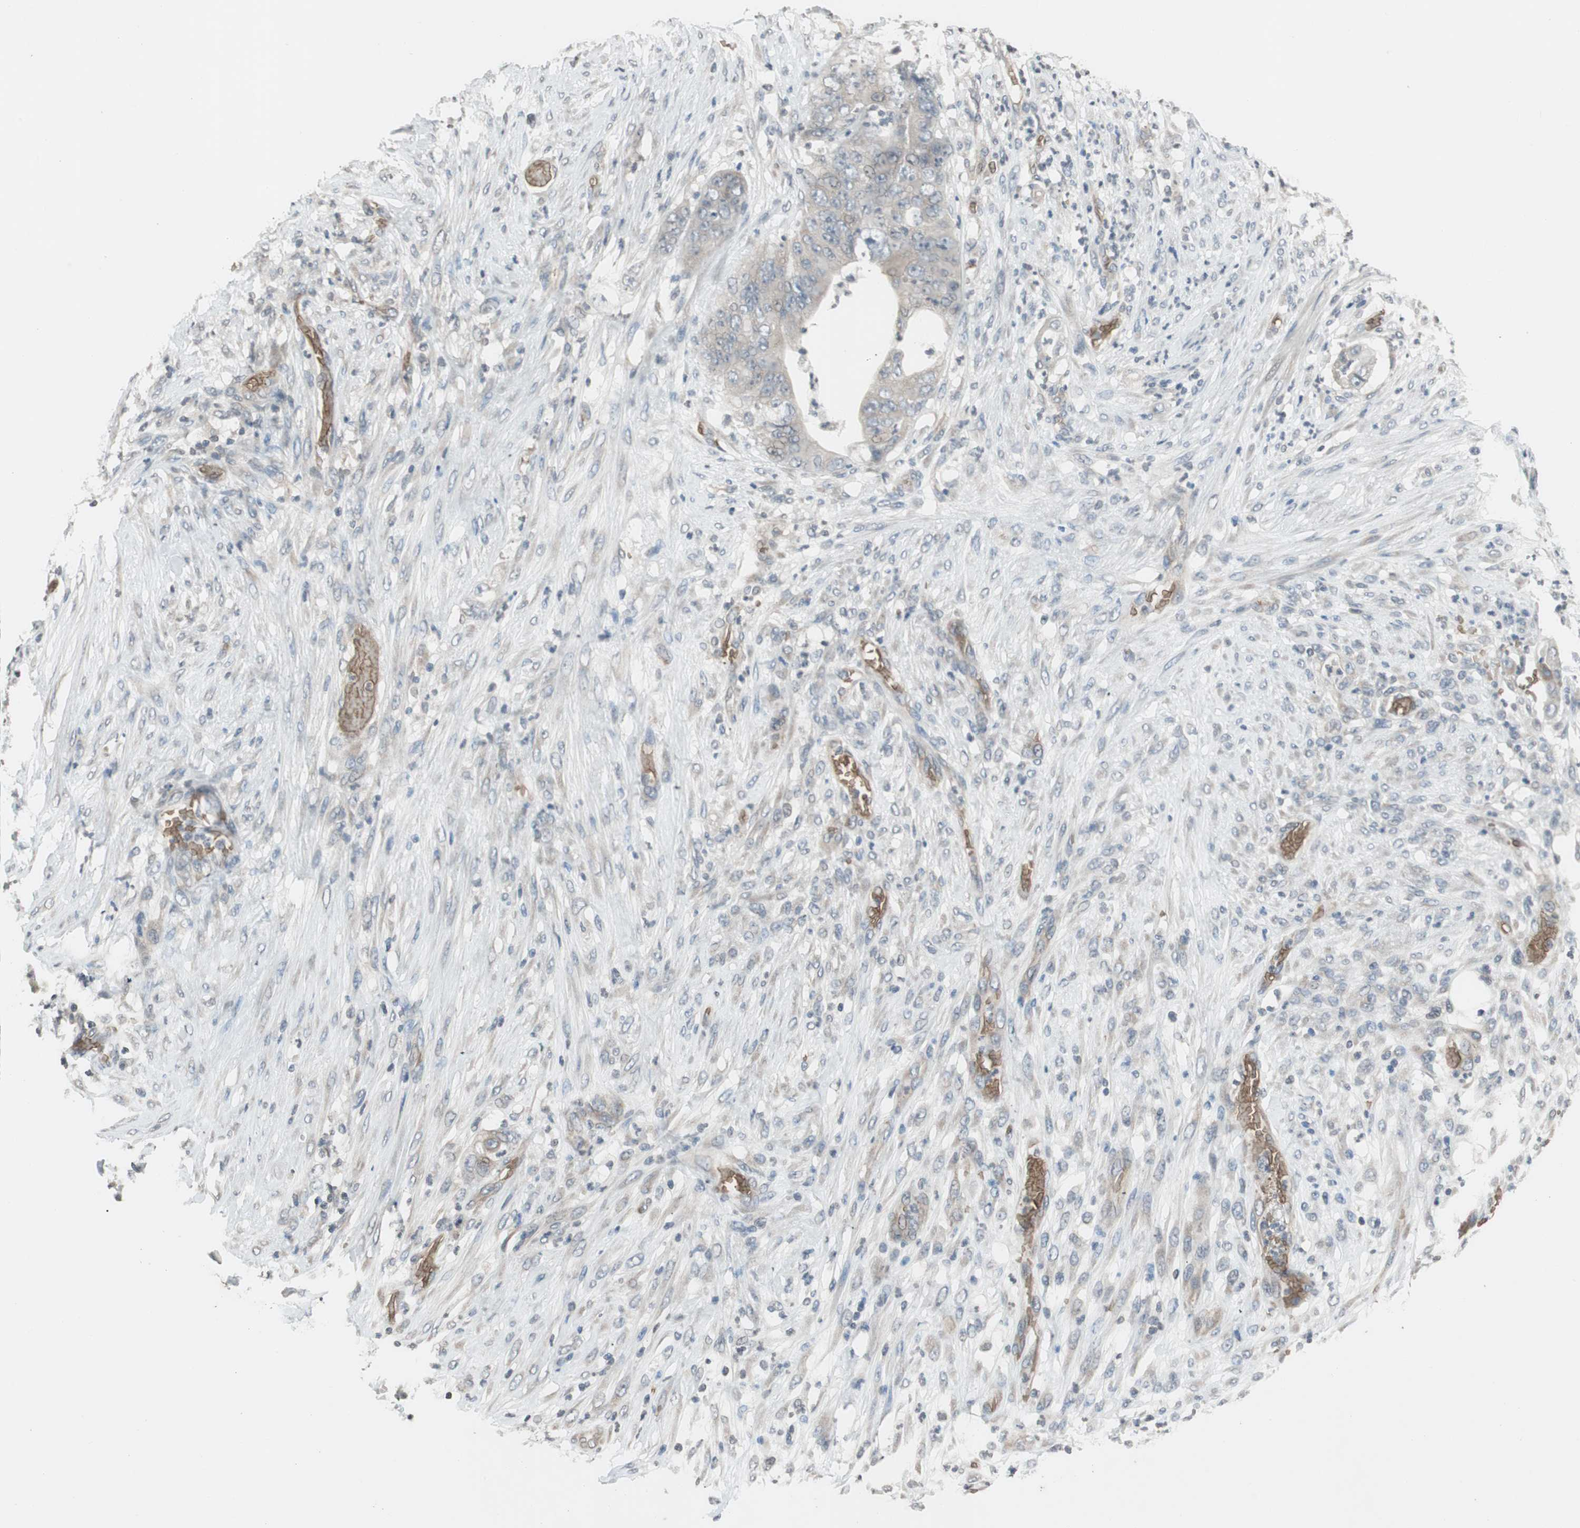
{"staining": {"intensity": "weak", "quantity": "<25%", "location": "cytoplasmic/membranous"}, "tissue": "stomach cancer", "cell_type": "Tumor cells", "image_type": "cancer", "snomed": [{"axis": "morphology", "description": "Adenocarcinoma, NOS"}, {"axis": "topography", "description": "Stomach"}], "caption": "Immunohistochemistry (IHC) micrograph of human stomach cancer stained for a protein (brown), which reveals no expression in tumor cells.", "gene": "GYPC", "patient": {"sex": "female", "age": 73}}